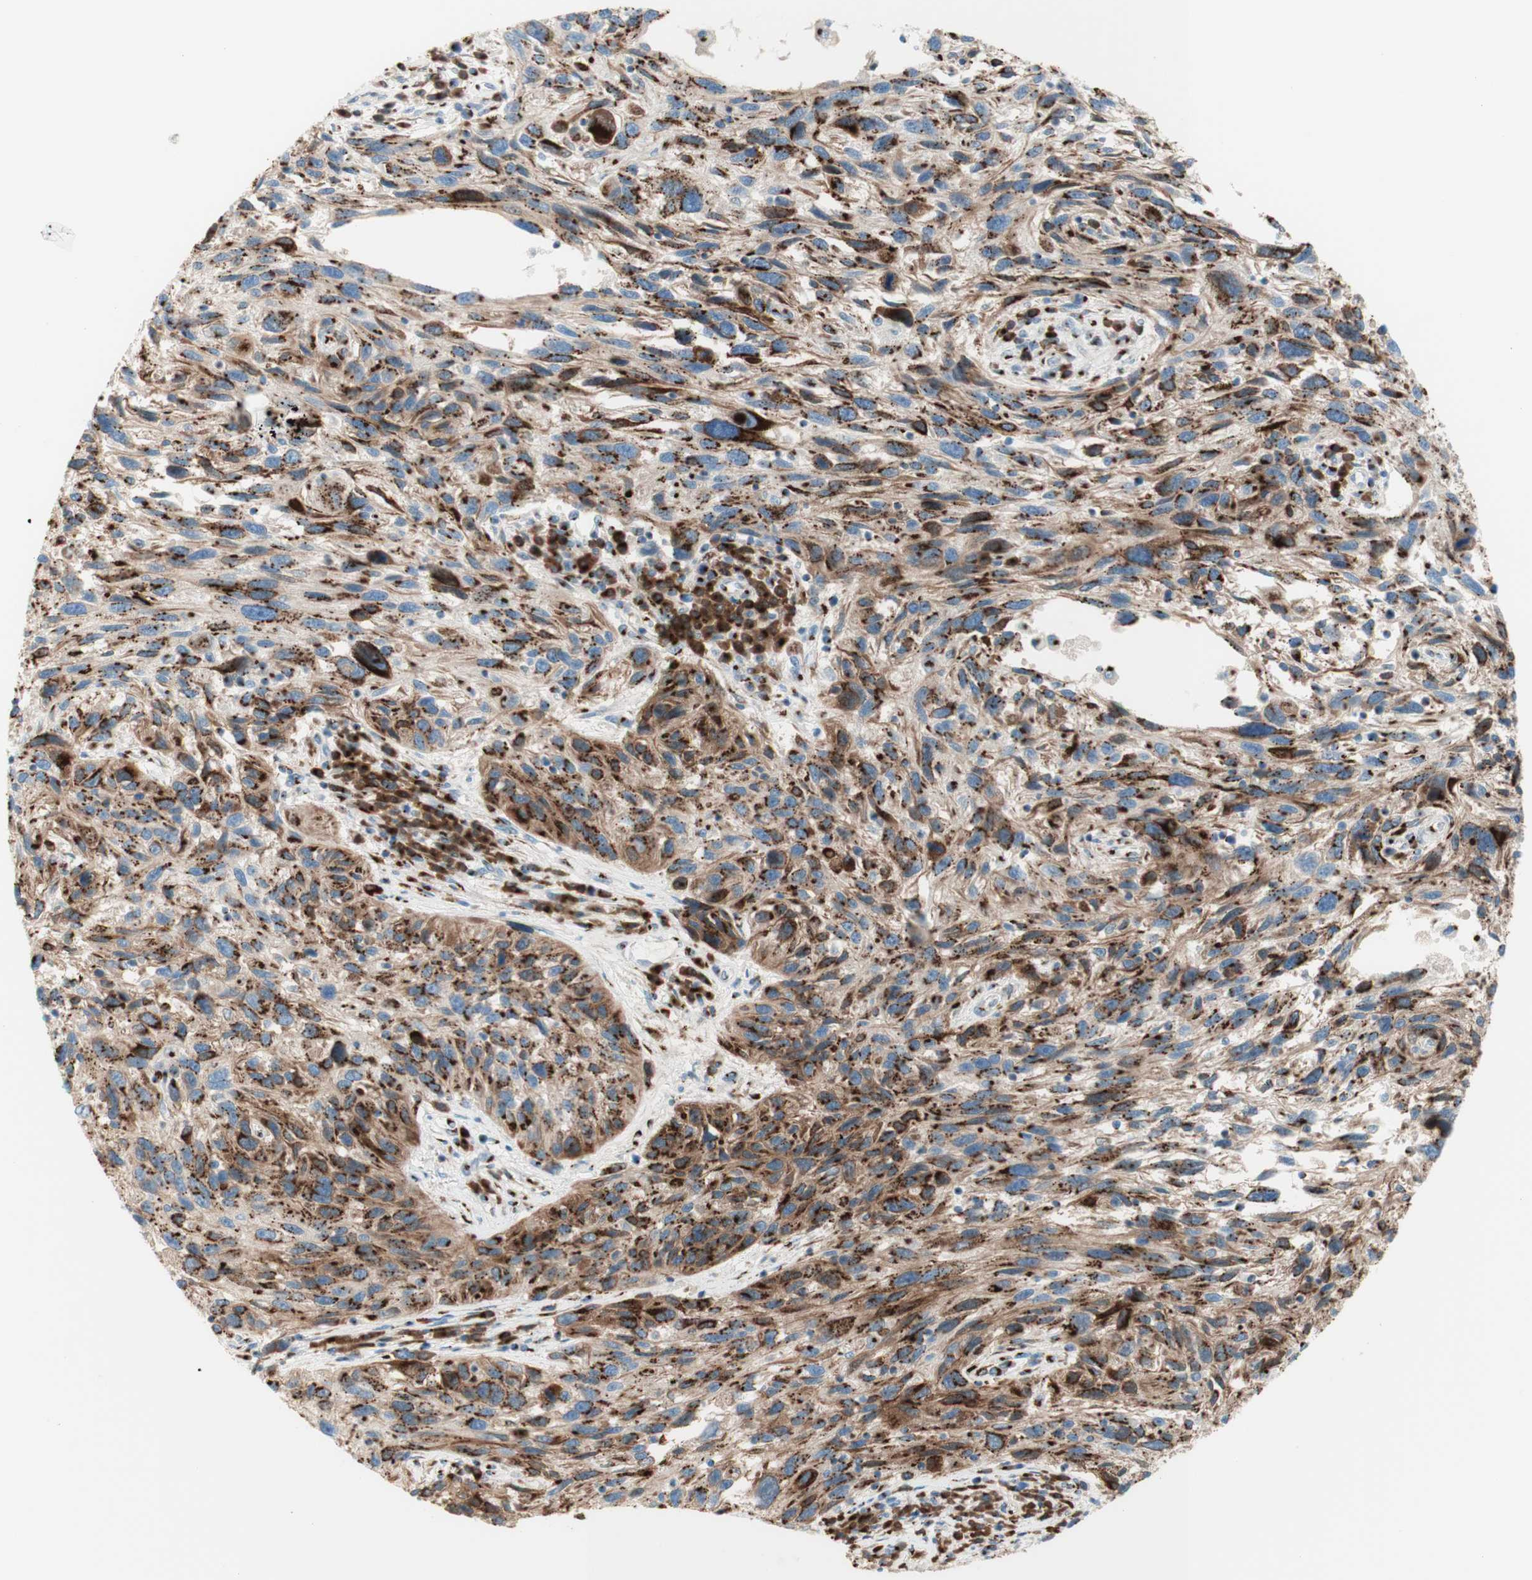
{"staining": {"intensity": "strong", "quantity": ">75%", "location": "cytoplasmic/membranous"}, "tissue": "melanoma", "cell_type": "Tumor cells", "image_type": "cancer", "snomed": [{"axis": "morphology", "description": "Malignant melanoma, NOS"}, {"axis": "topography", "description": "Skin"}], "caption": "The histopathology image shows immunohistochemical staining of melanoma. There is strong cytoplasmic/membranous positivity is identified in about >75% of tumor cells. Nuclei are stained in blue.", "gene": "GOLGB1", "patient": {"sex": "male", "age": 53}}